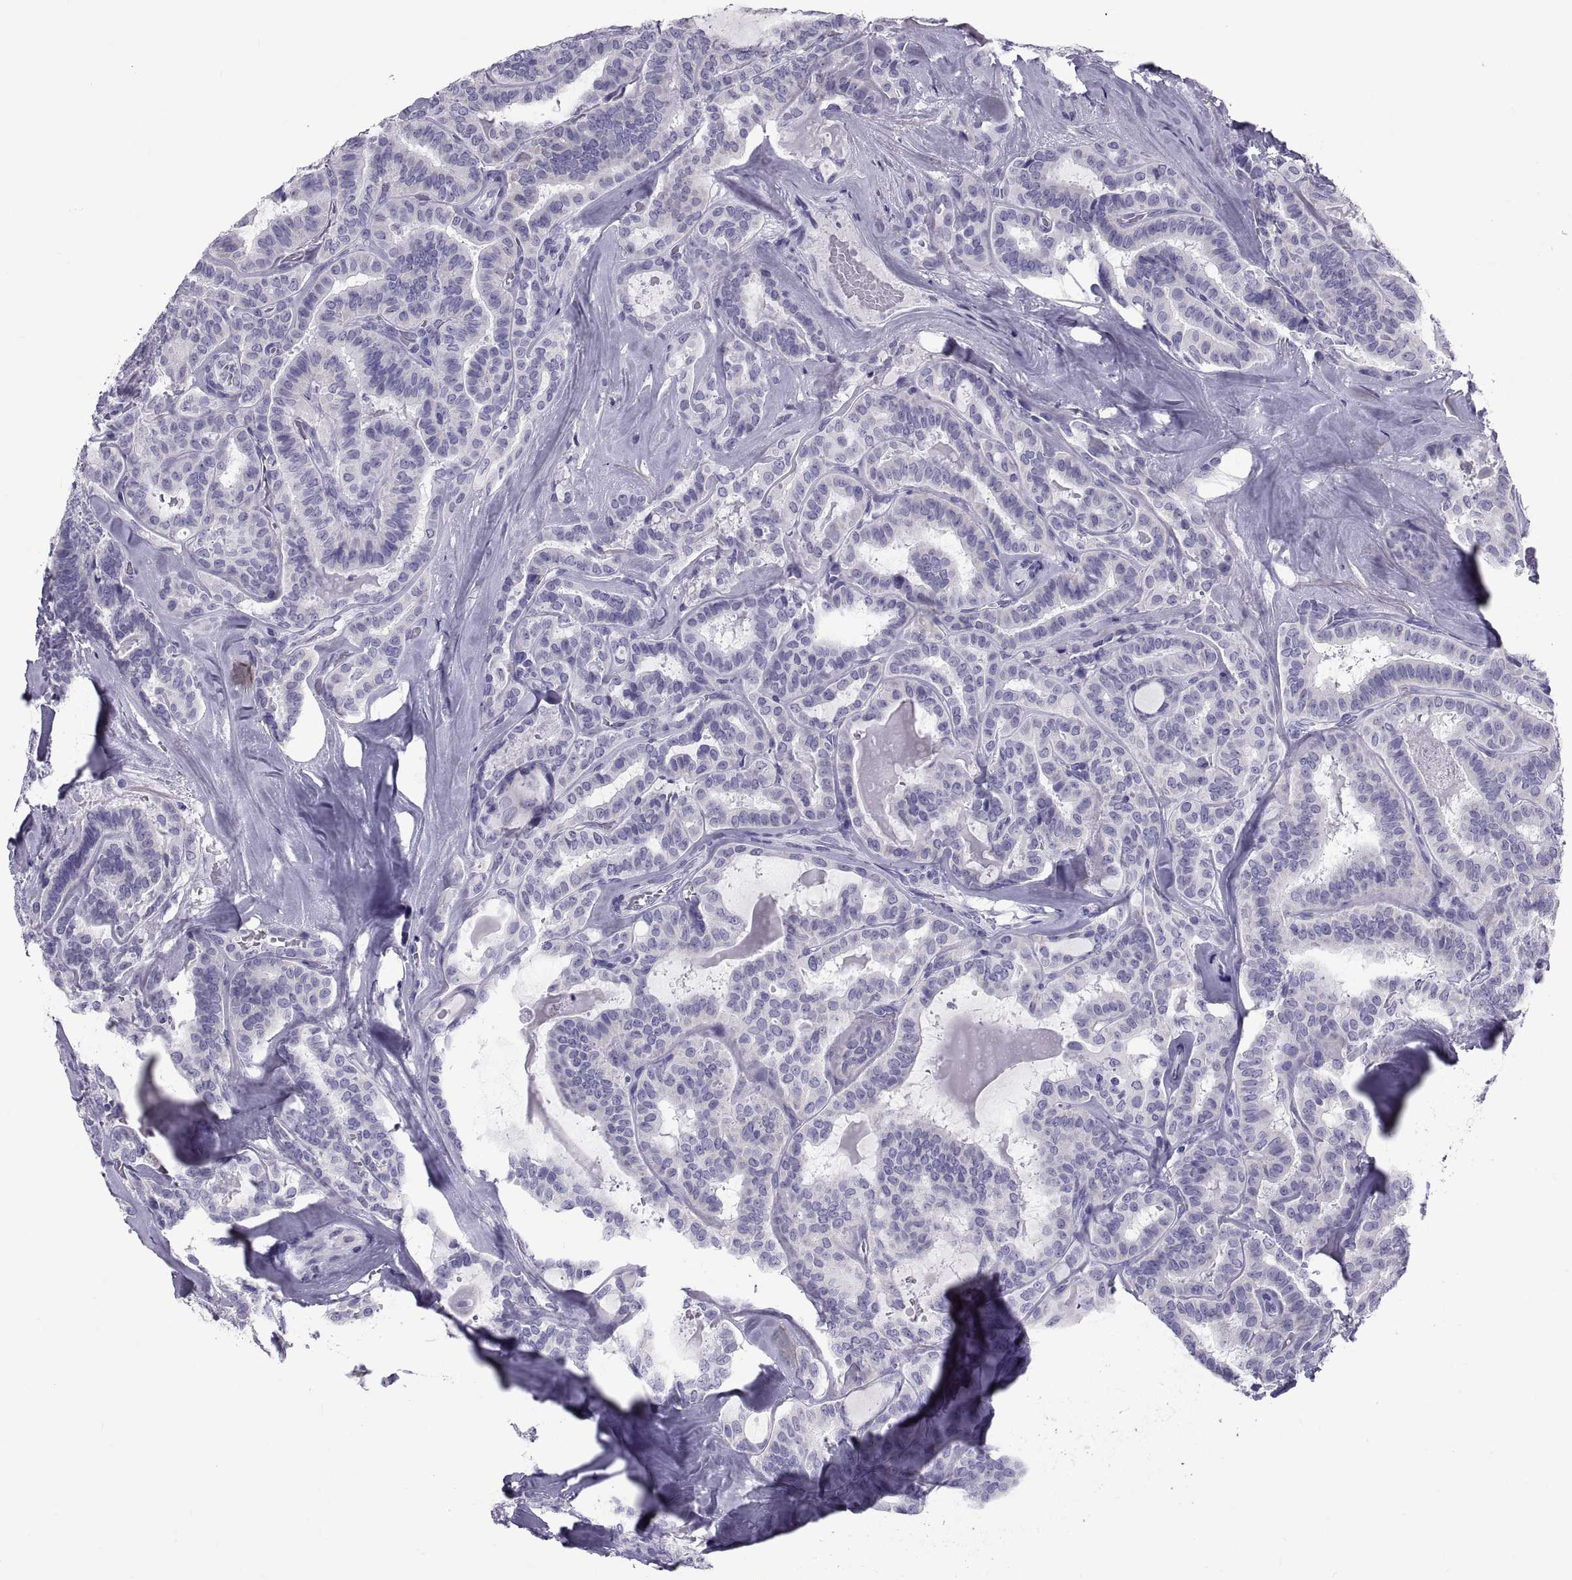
{"staining": {"intensity": "negative", "quantity": "none", "location": "none"}, "tissue": "thyroid cancer", "cell_type": "Tumor cells", "image_type": "cancer", "snomed": [{"axis": "morphology", "description": "Papillary adenocarcinoma, NOS"}, {"axis": "topography", "description": "Thyroid gland"}], "caption": "Protein analysis of thyroid papillary adenocarcinoma reveals no significant staining in tumor cells.", "gene": "DEFB129", "patient": {"sex": "female", "age": 39}}